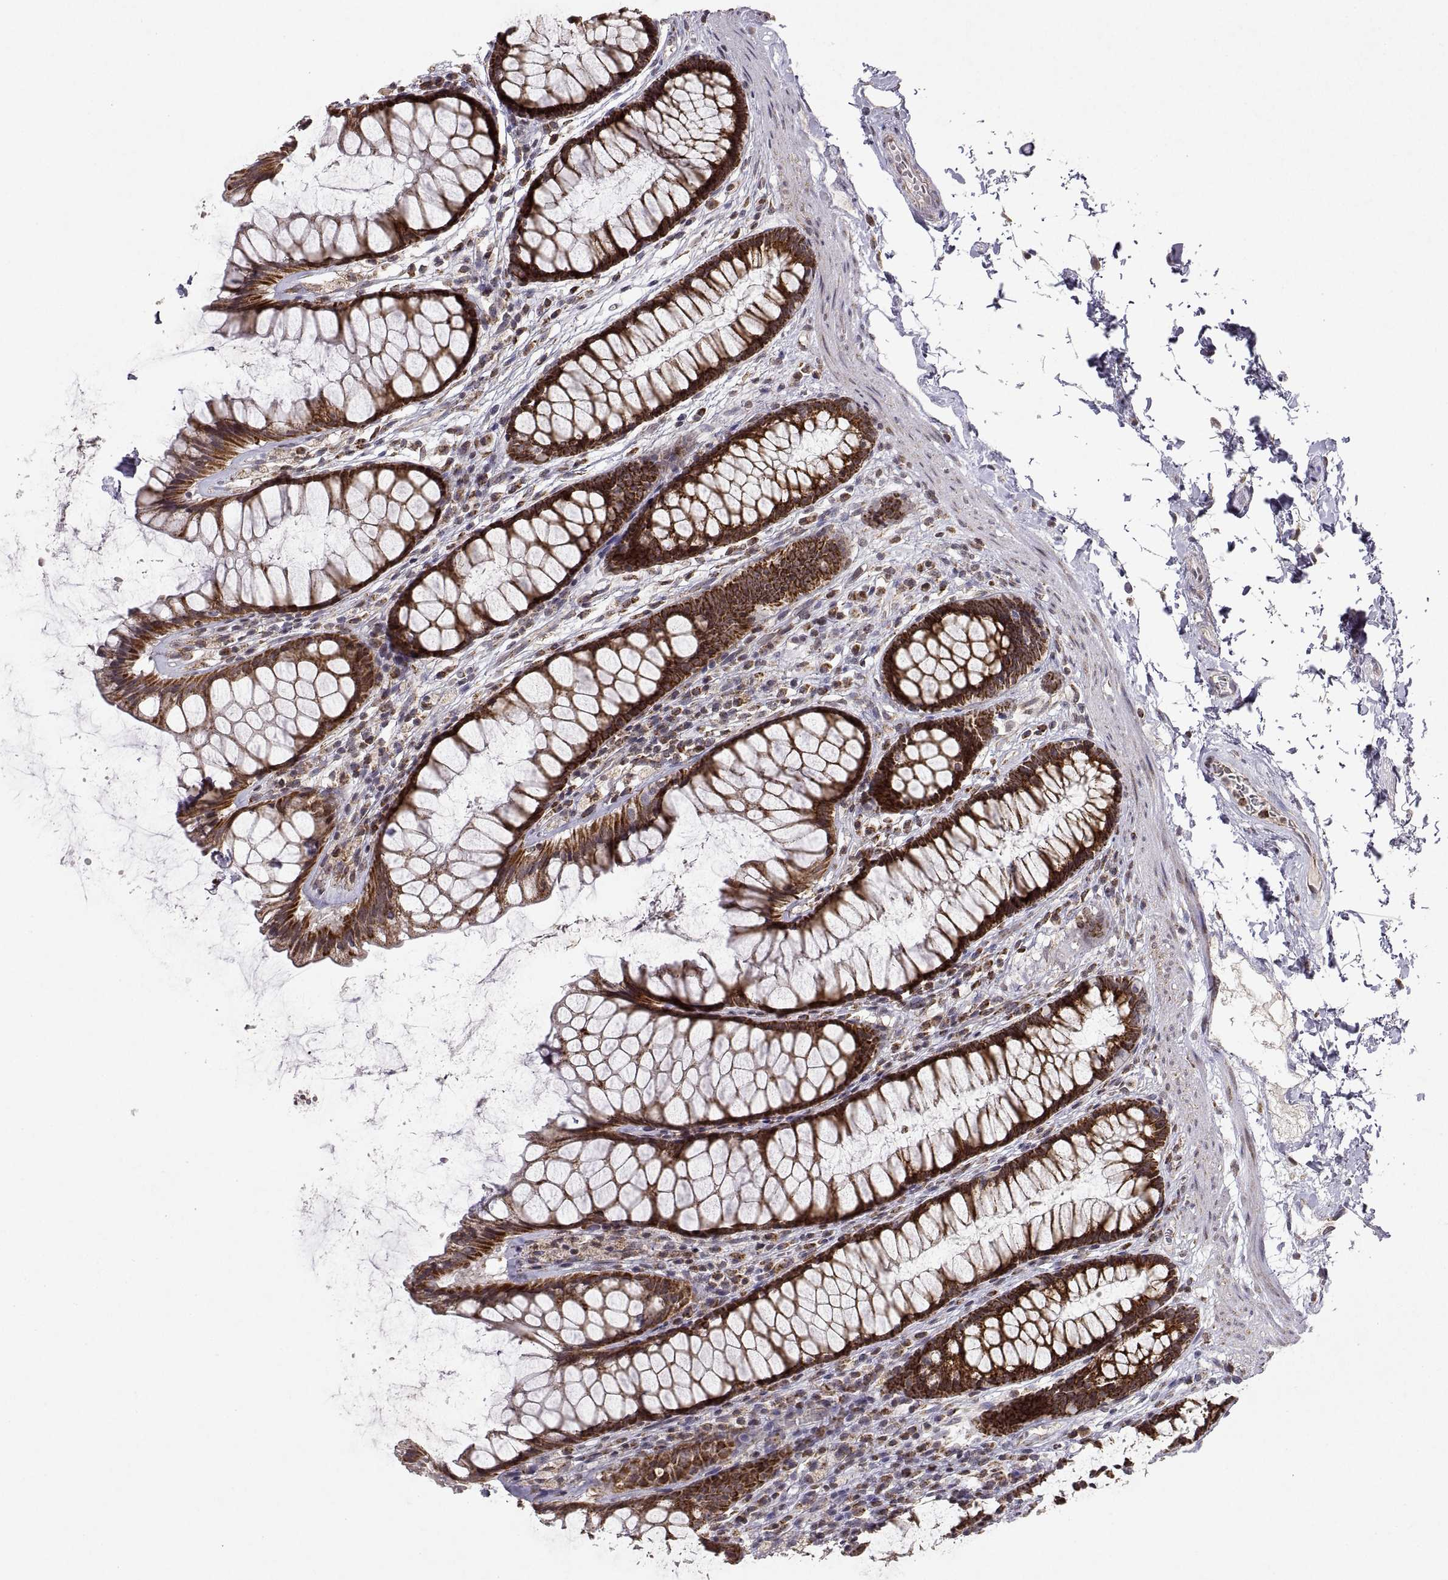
{"staining": {"intensity": "strong", "quantity": ">75%", "location": "cytoplasmic/membranous"}, "tissue": "rectum", "cell_type": "Glandular cells", "image_type": "normal", "snomed": [{"axis": "morphology", "description": "Normal tissue, NOS"}, {"axis": "topography", "description": "Rectum"}], "caption": "DAB immunohistochemical staining of normal human rectum exhibits strong cytoplasmic/membranous protein positivity in about >75% of glandular cells. Immunohistochemistry stains the protein of interest in brown and the nuclei are stained blue.", "gene": "MANBAL", "patient": {"sex": "male", "age": 72}}